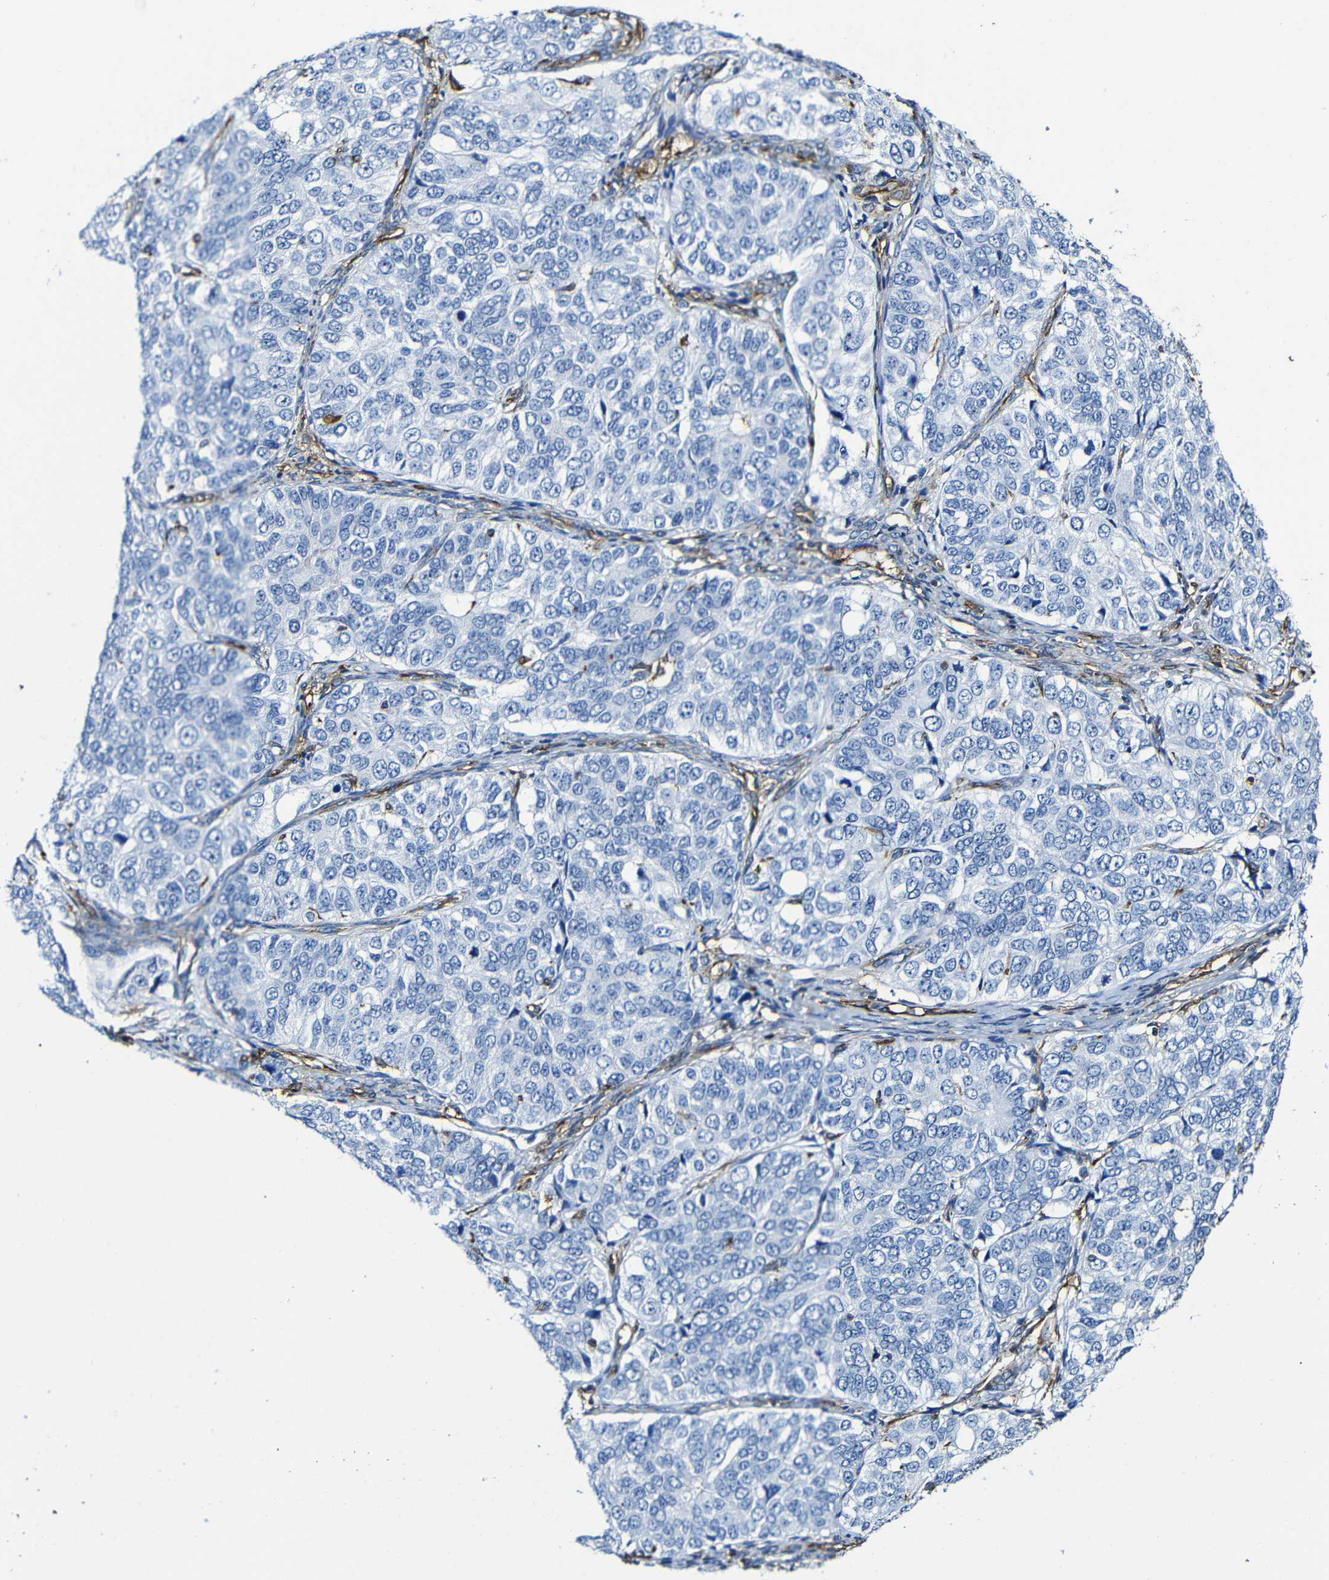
{"staining": {"intensity": "negative", "quantity": "none", "location": "none"}, "tissue": "ovarian cancer", "cell_type": "Tumor cells", "image_type": "cancer", "snomed": [{"axis": "morphology", "description": "Carcinoma, endometroid"}, {"axis": "topography", "description": "Ovary"}], "caption": "Immunohistochemistry image of neoplastic tissue: human ovarian cancer (endometroid carcinoma) stained with DAB shows no significant protein positivity in tumor cells.", "gene": "MSN", "patient": {"sex": "female", "age": 51}}